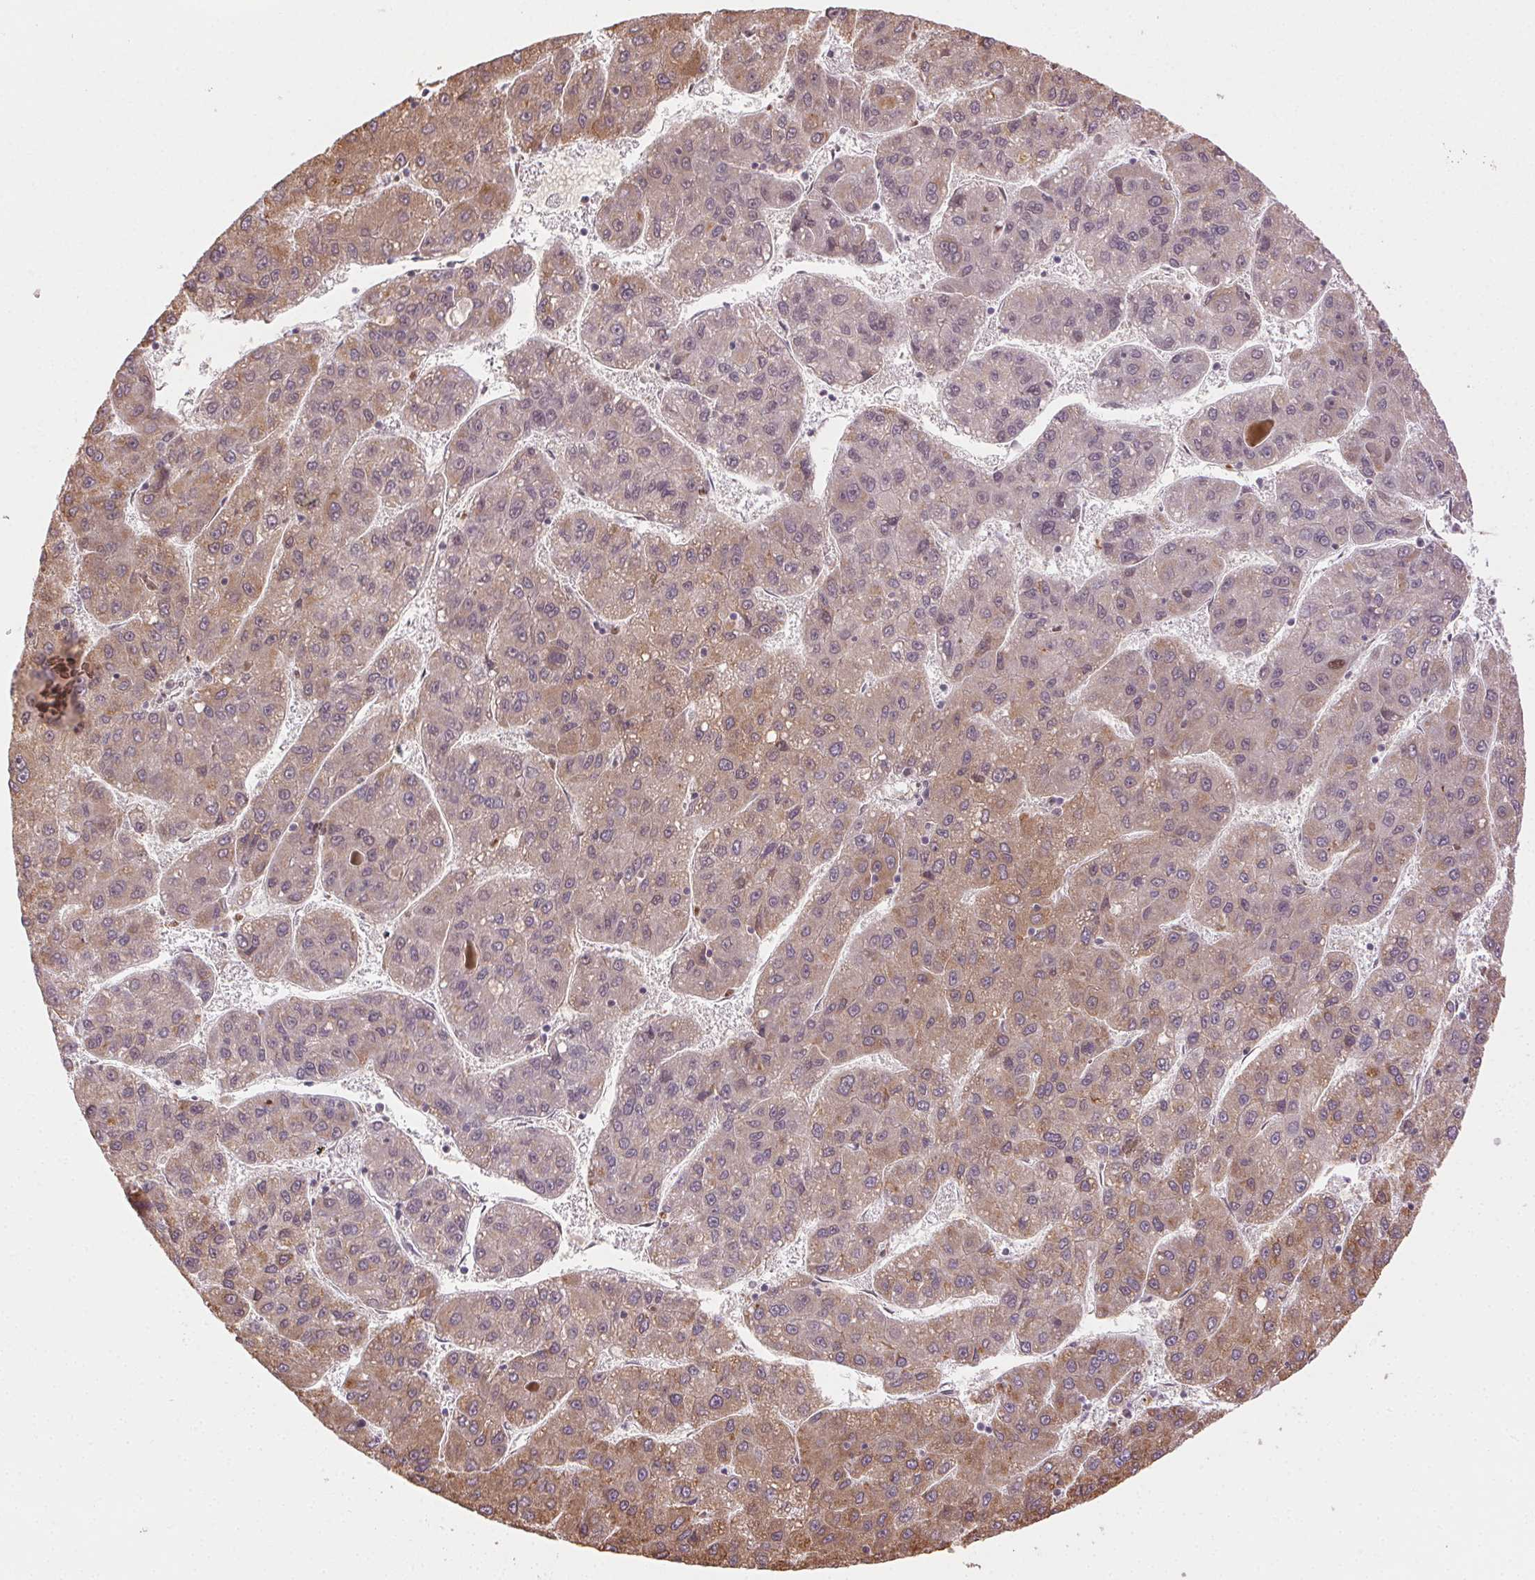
{"staining": {"intensity": "weak", "quantity": "25%-75%", "location": "cytoplasmic/membranous"}, "tissue": "liver cancer", "cell_type": "Tumor cells", "image_type": "cancer", "snomed": [{"axis": "morphology", "description": "Carcinoma, Hepatocellular, NOS"}, {"axis": "topography", "description": "Liver"}], "caption": "This photomicrograph demonstrates hepatocellular carcinoma (liver) stained with immunohistochemistry (IHC) to label a protein in brown. The cytoplasmic/membranous of tumor cells show weak positivity for the protein. Nuclei are counter-stained blue.", "gene": "TREML4", "patient": {"sex": "female", "age": 82}}